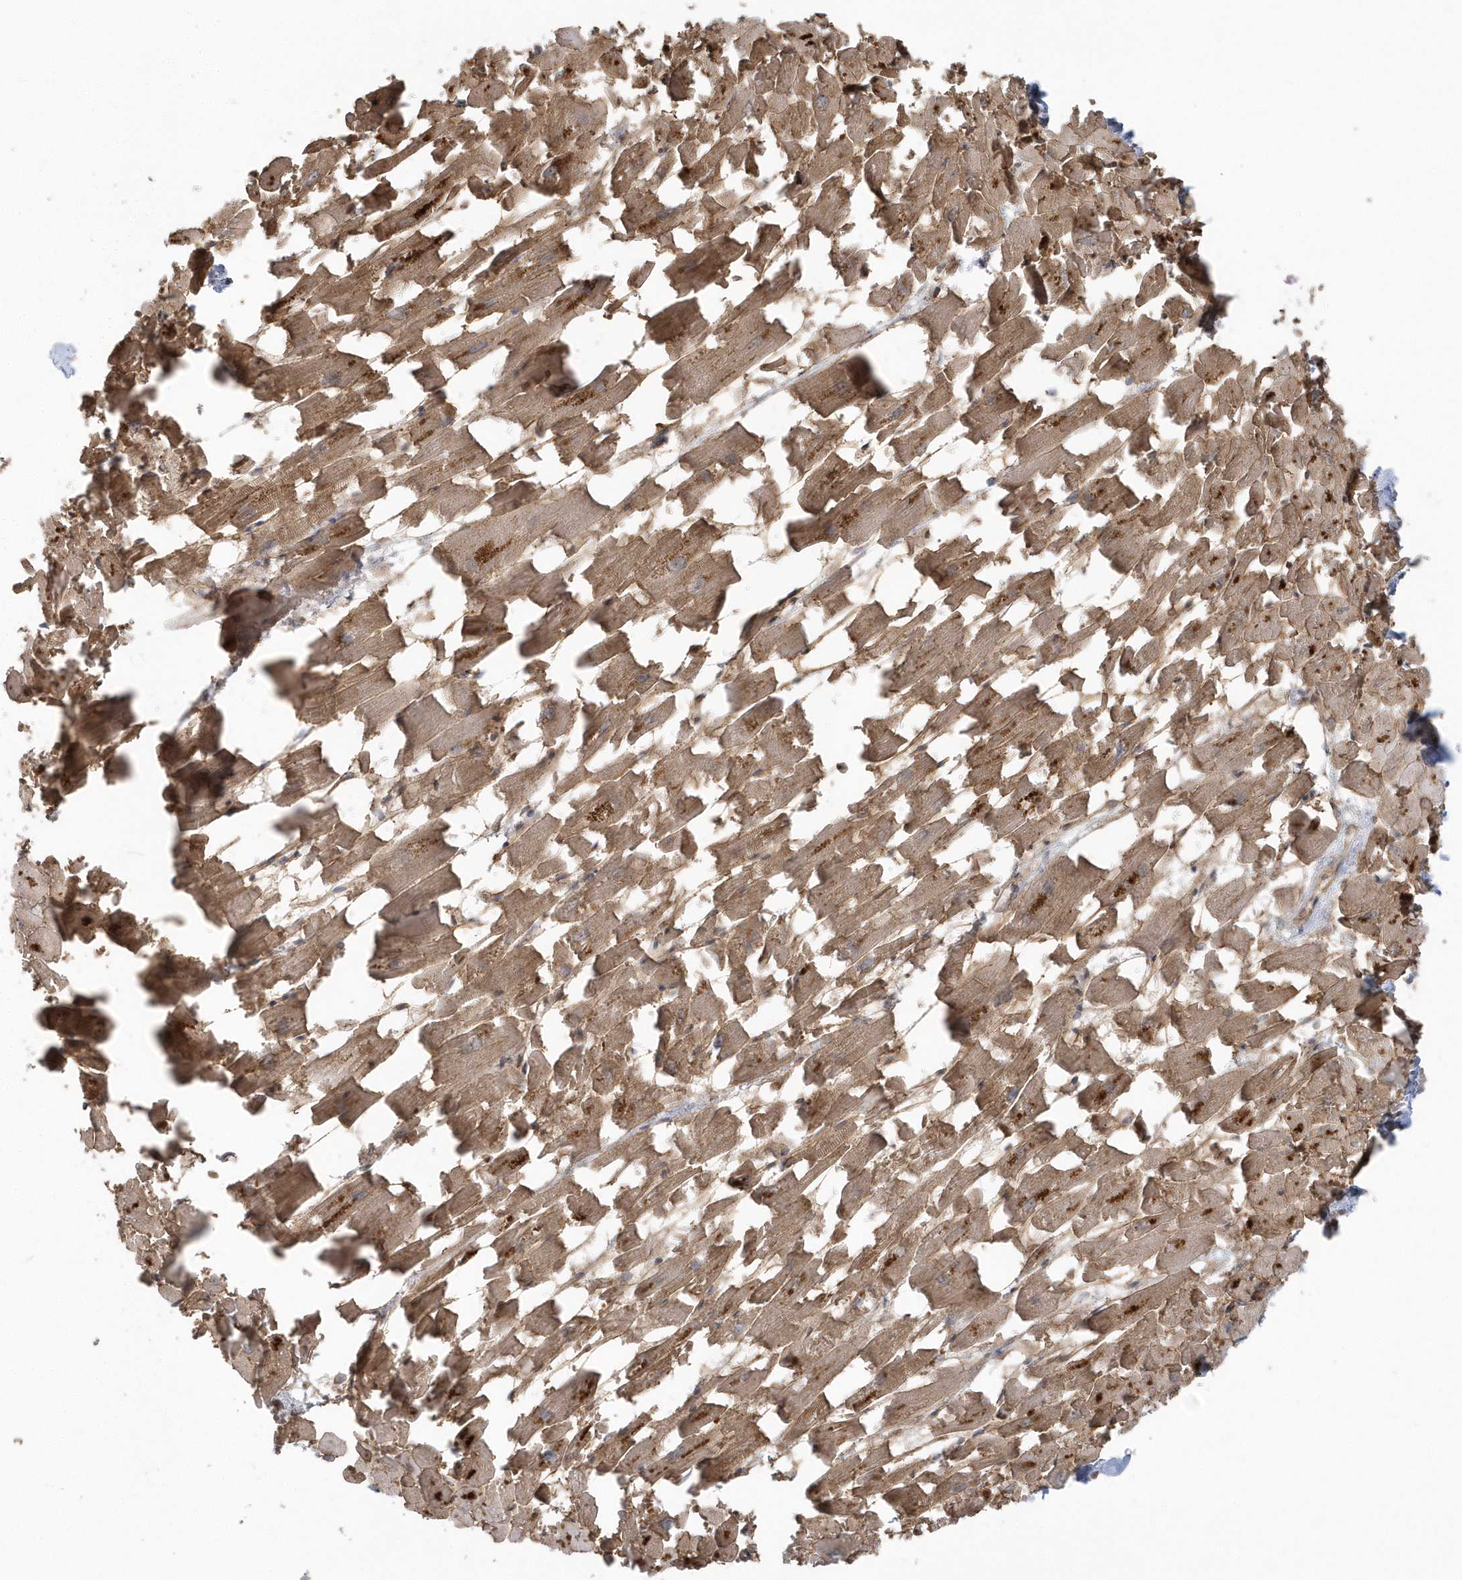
{"staining": {"intensity": "moderate", "quantity": ">75%", "location": "cytoplasmic/membranous"}, "tissue": "heart muscle", "cell_type": "Cardiomyocytes", "image_type": "normal", "snomed": [{"axis": "morphology", "description": "Normal tissue, NOS"}, {"axis": "topography", "description": "Heart"}], "caption": "This photomicrograph exhibits immunohistochemistry staining of benign human heart muscle, with medium moderate cytoplasmic/membranous expression in approximately >75% of cardiomyocytes.", "gene": "ACTR1A", "patient": {"sex": "female", "age": 64}}